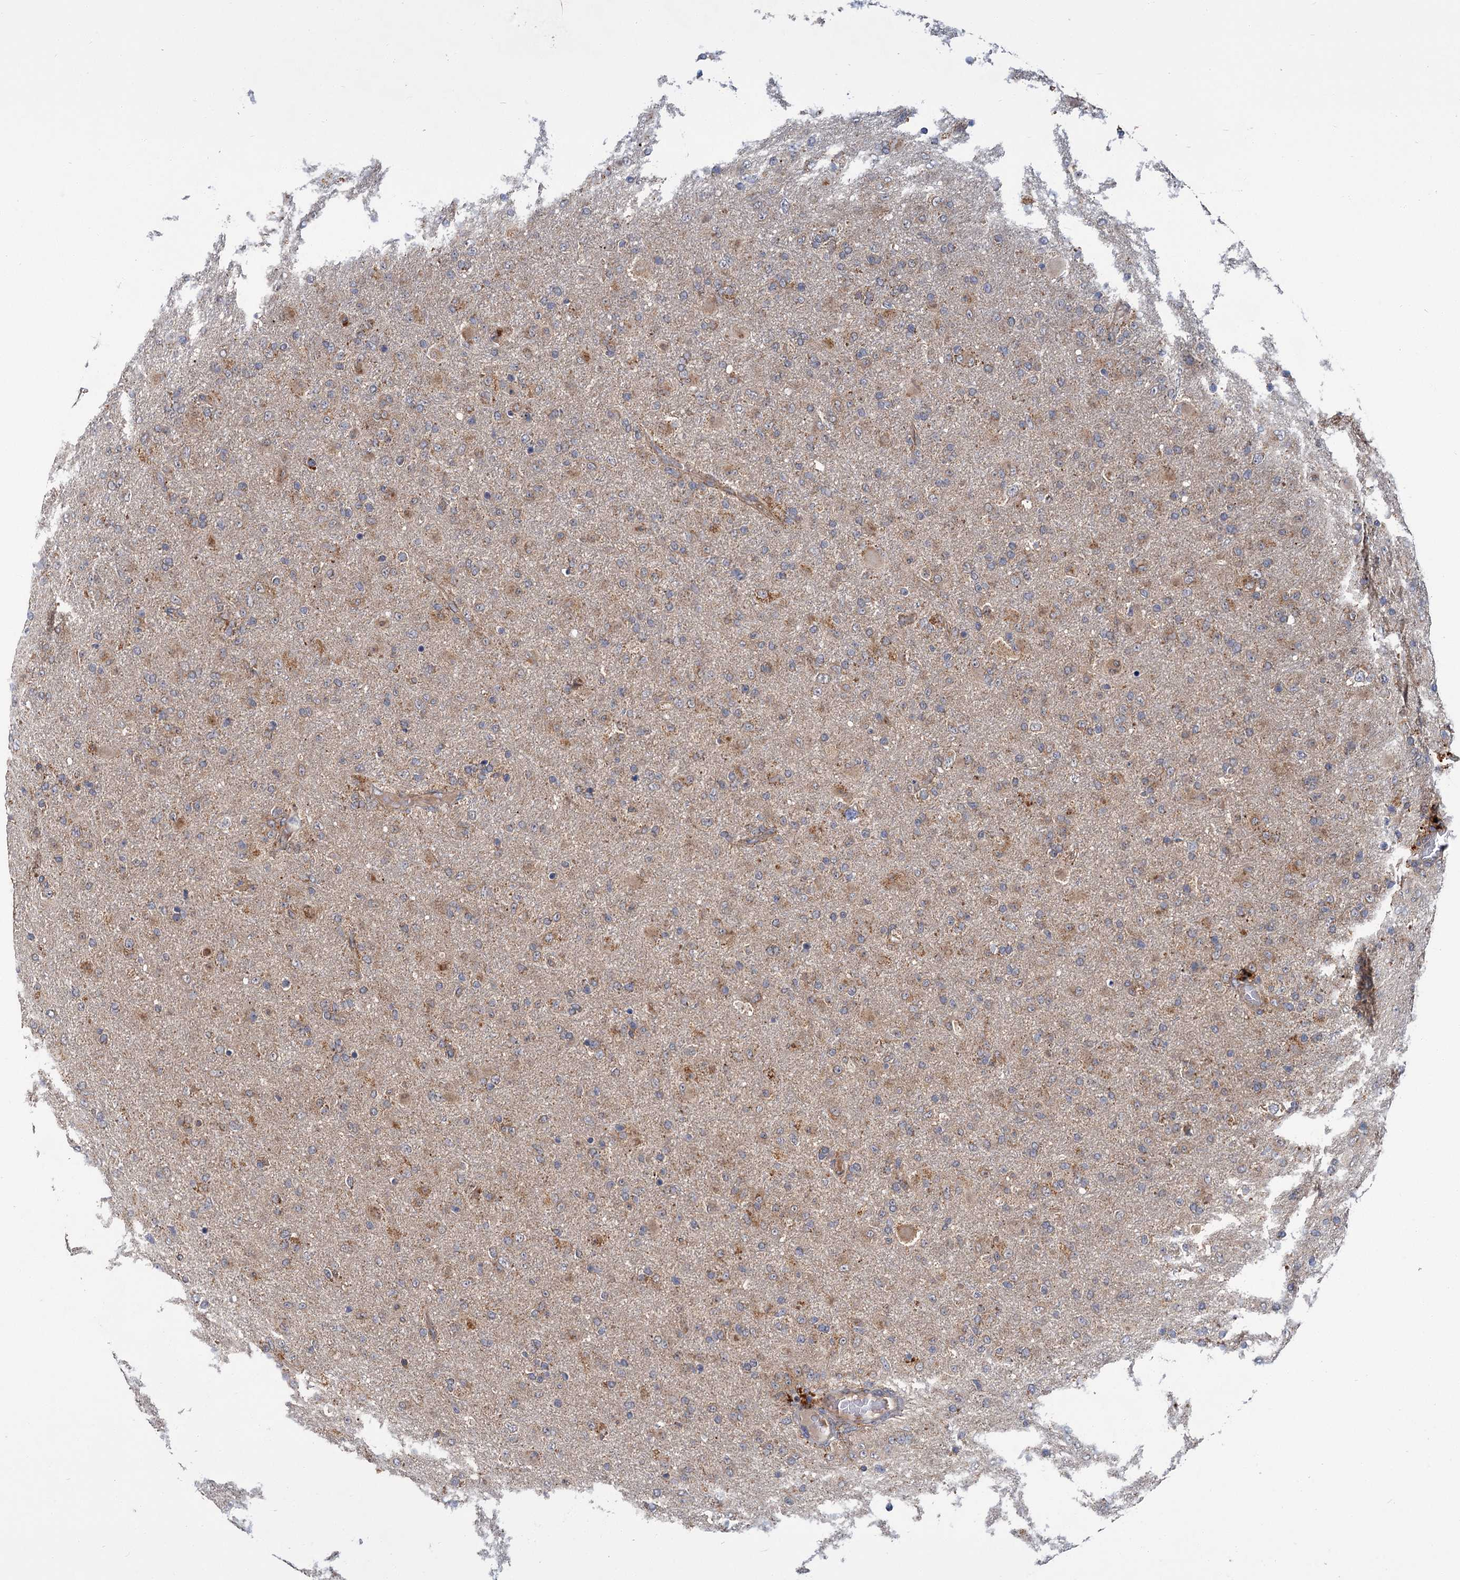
{"staining": {"intensity": "weak", "quantity": ">75%", "location": "cytoplasmic/membranous"}, "tissue": "glioma", "cell_type": "Tumor cells", "image_type": "cancer", "snomed": [{"axis": "morphology", "description": "Glioma, malignant, Low grade"}, {"axis": "topography", "description": "Brain"}], "caption": "Malignant glioma (low-grade) stained for a protein displays weak cytoplasmic/membranous positivity in tumor cells.", "gene": "DYNC2H1", "patient": {"sex": "male", "age": 65}}